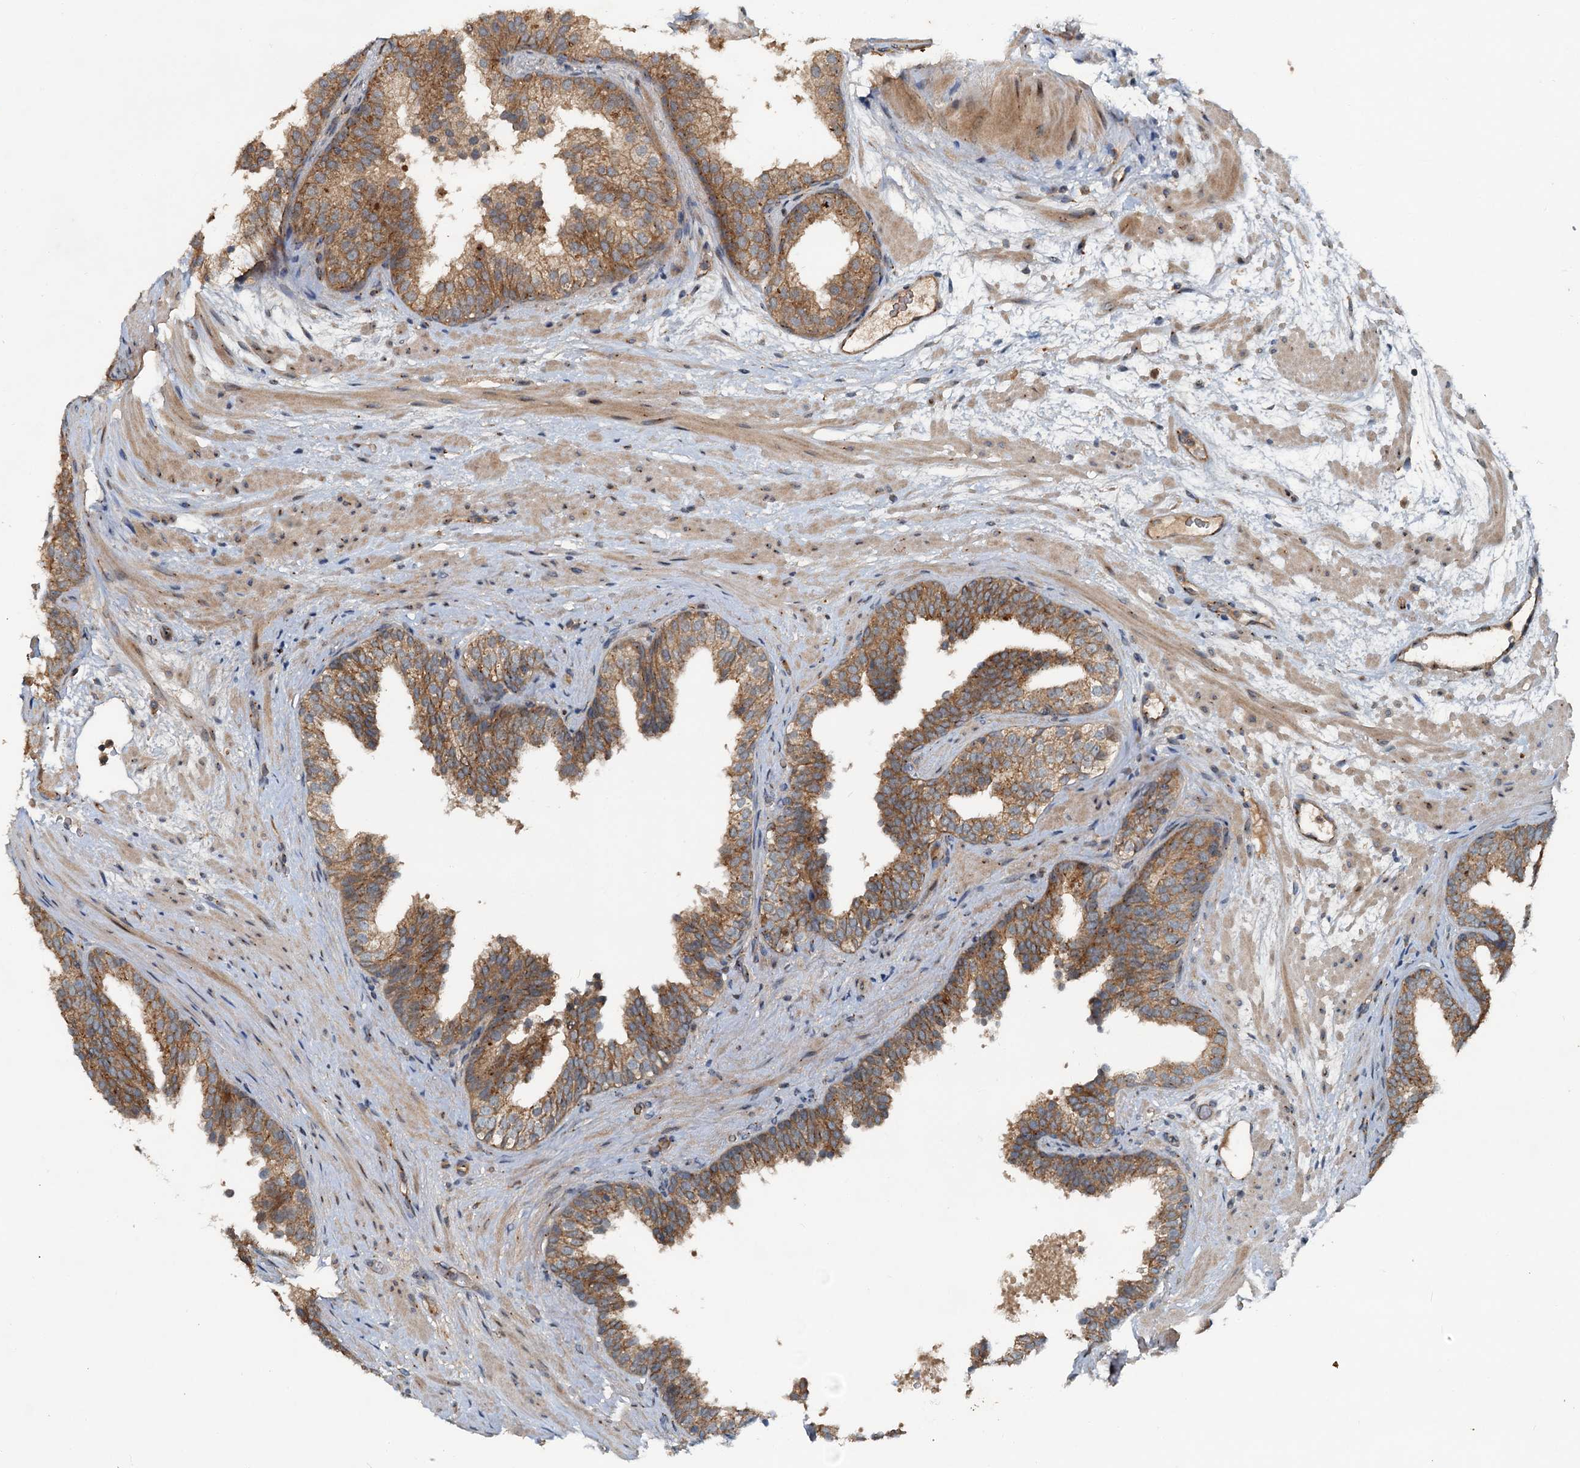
{"staining": {"intensity": "moderate", "quantity": ">75%", "location": "cytoplasmic/membranous"}, "tissue": "prostate cancer", "cell_type": "Tumor cells", "image_type": "cancer", "snomed": [{"axis": "morphology", "description": "Adenocarcinoma, High grade"}, {"axis": "topography", "description": "Prostate"}], "caption": "About >75% of tumor cells in human prostate cancer exhibit moderate cytoplasmic/membranous protein staining as visualized by brown immunohistochemical staining.", "gene": "CEP68", "patient": {"sex": "male", "age": 59}}